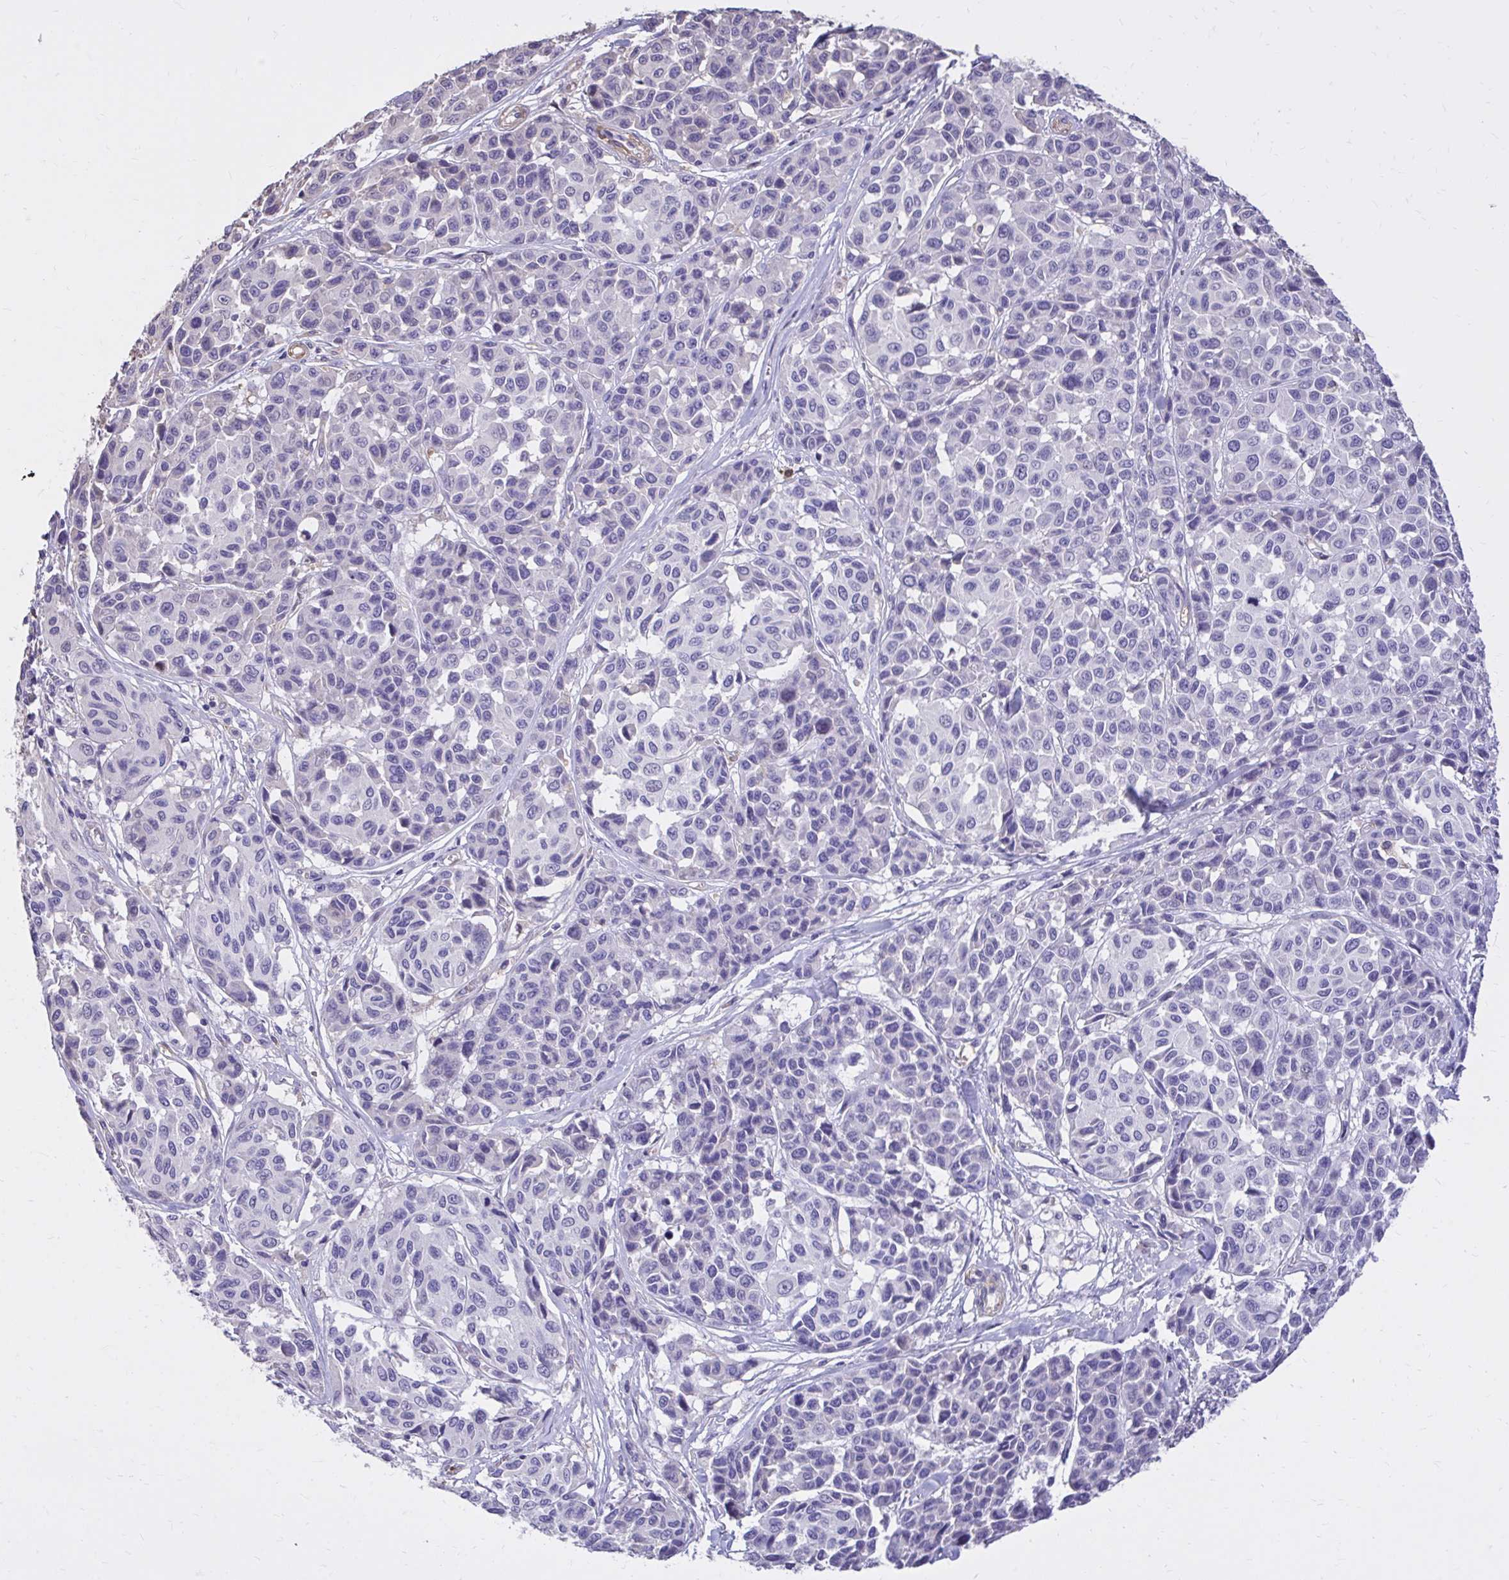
{"staining": {"intensity": "negative", "quantity": "none", "location": "none"}, "tissue": "melanoma", "cell_type": "Tumor cells", "image_type": "cancer", "snomed": [{"axis": "morphology", "description": "Malignant melanoma, NOS"}, {"axis": "topography", "description": "Skin"}], "caption": "Micrograph shows no protein positivity in tumor cells of malignant melanoma tissue.", "gene": "EPB41L1", "patient": {"sex": "female", "age": 66}}